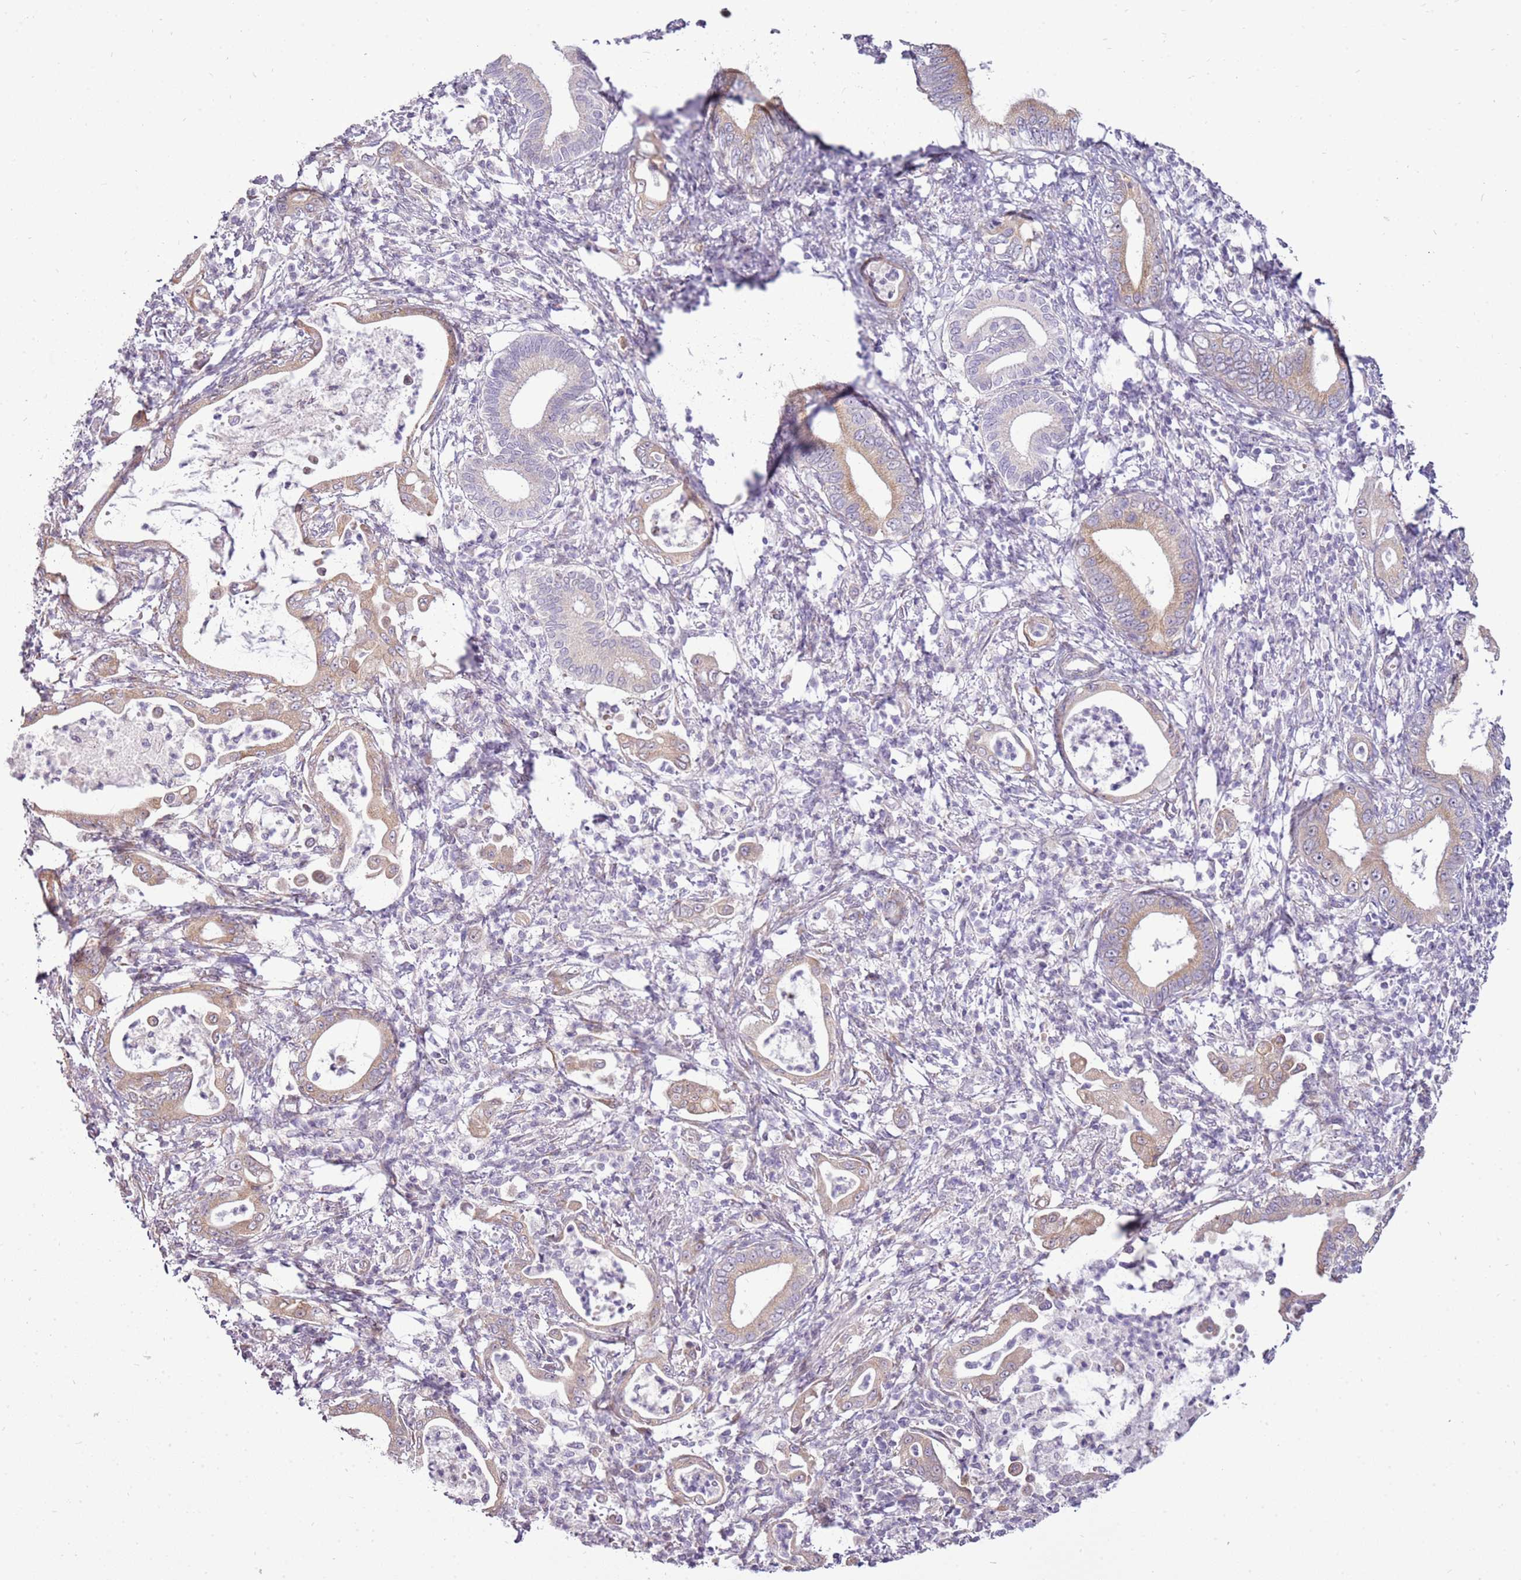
{"staining": {"intensity": "moderate", "quantity": "25%-75%", "location": "cytoplasmic/membranous"}, "tissue": "pancreatic cancer", "cell_type": "Tumor cells", "image_type": "cancer", "snomed": [{"axis": "morphology", "description": "Normal tissue, NOS"}, {"axis": "morphology", "description": "Adenocarcinoma, NOS"}, {"axis": "topography", "description": "Pancreas"}], "caption": "An immunohistochemistry image of neoplastic tissue is shown. Protein staining in brown shows moderate cytoplasmic/membranous positivity in pancreatic adenocarcinoma within tumor cells.", "gene": "UGGT2", "patient": {"sex": "female", "age": 55}}